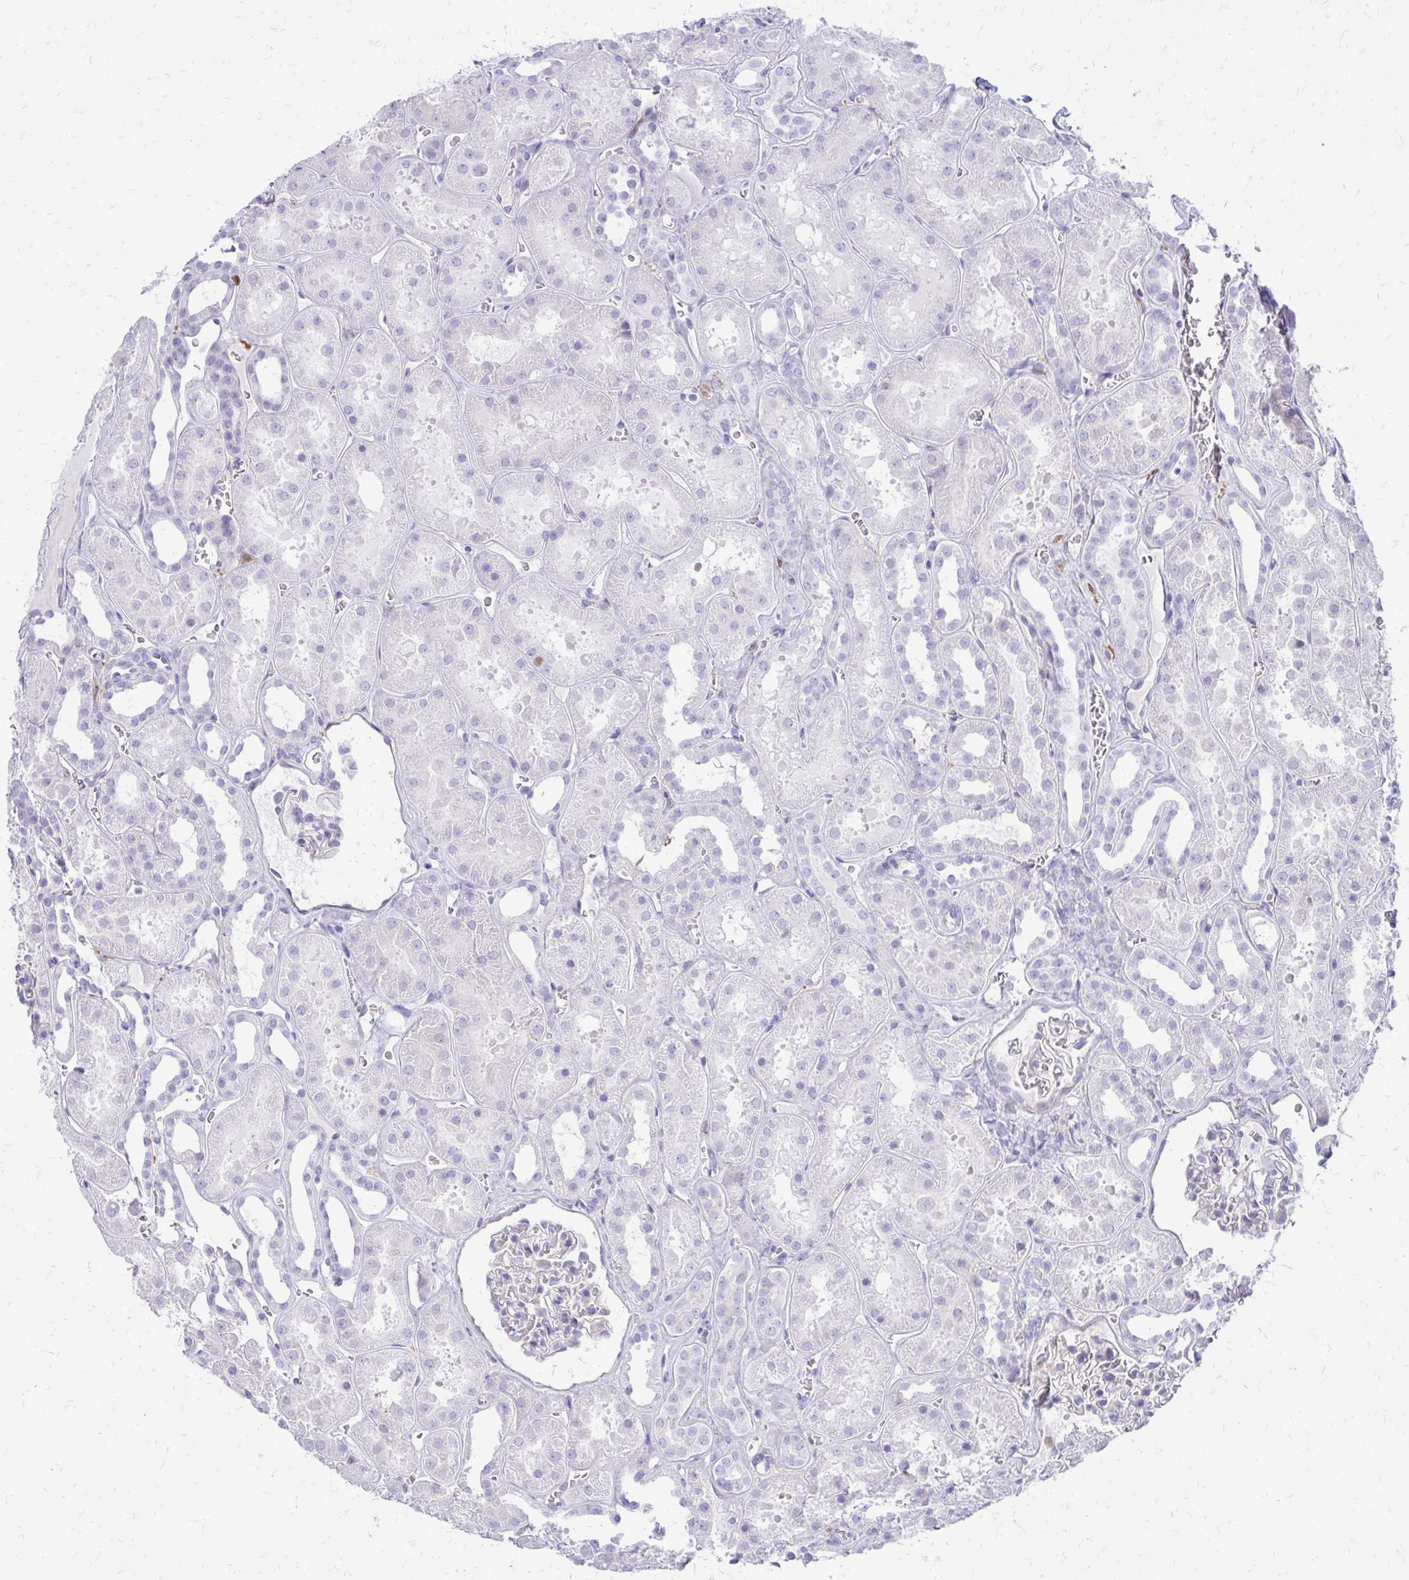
{"staining": {"intensity": "negative", "quantity": "none", "location": "none"}, "tissue": "kidney", "cell_type": "Cells in glomeruli", "image_type": "normal", "snomed": [{"axis": "morphology", "description": "Normal tissue, NOS"}, {"axis": "topography", "description": "Kidney"}], "caption": "This is a image of immunohistochemistry staining of normal kidney, which shows no staining in cells in glomeruli.", "gene": "SIGLEC11", "patient": {"sex": "female", "age": 41}}